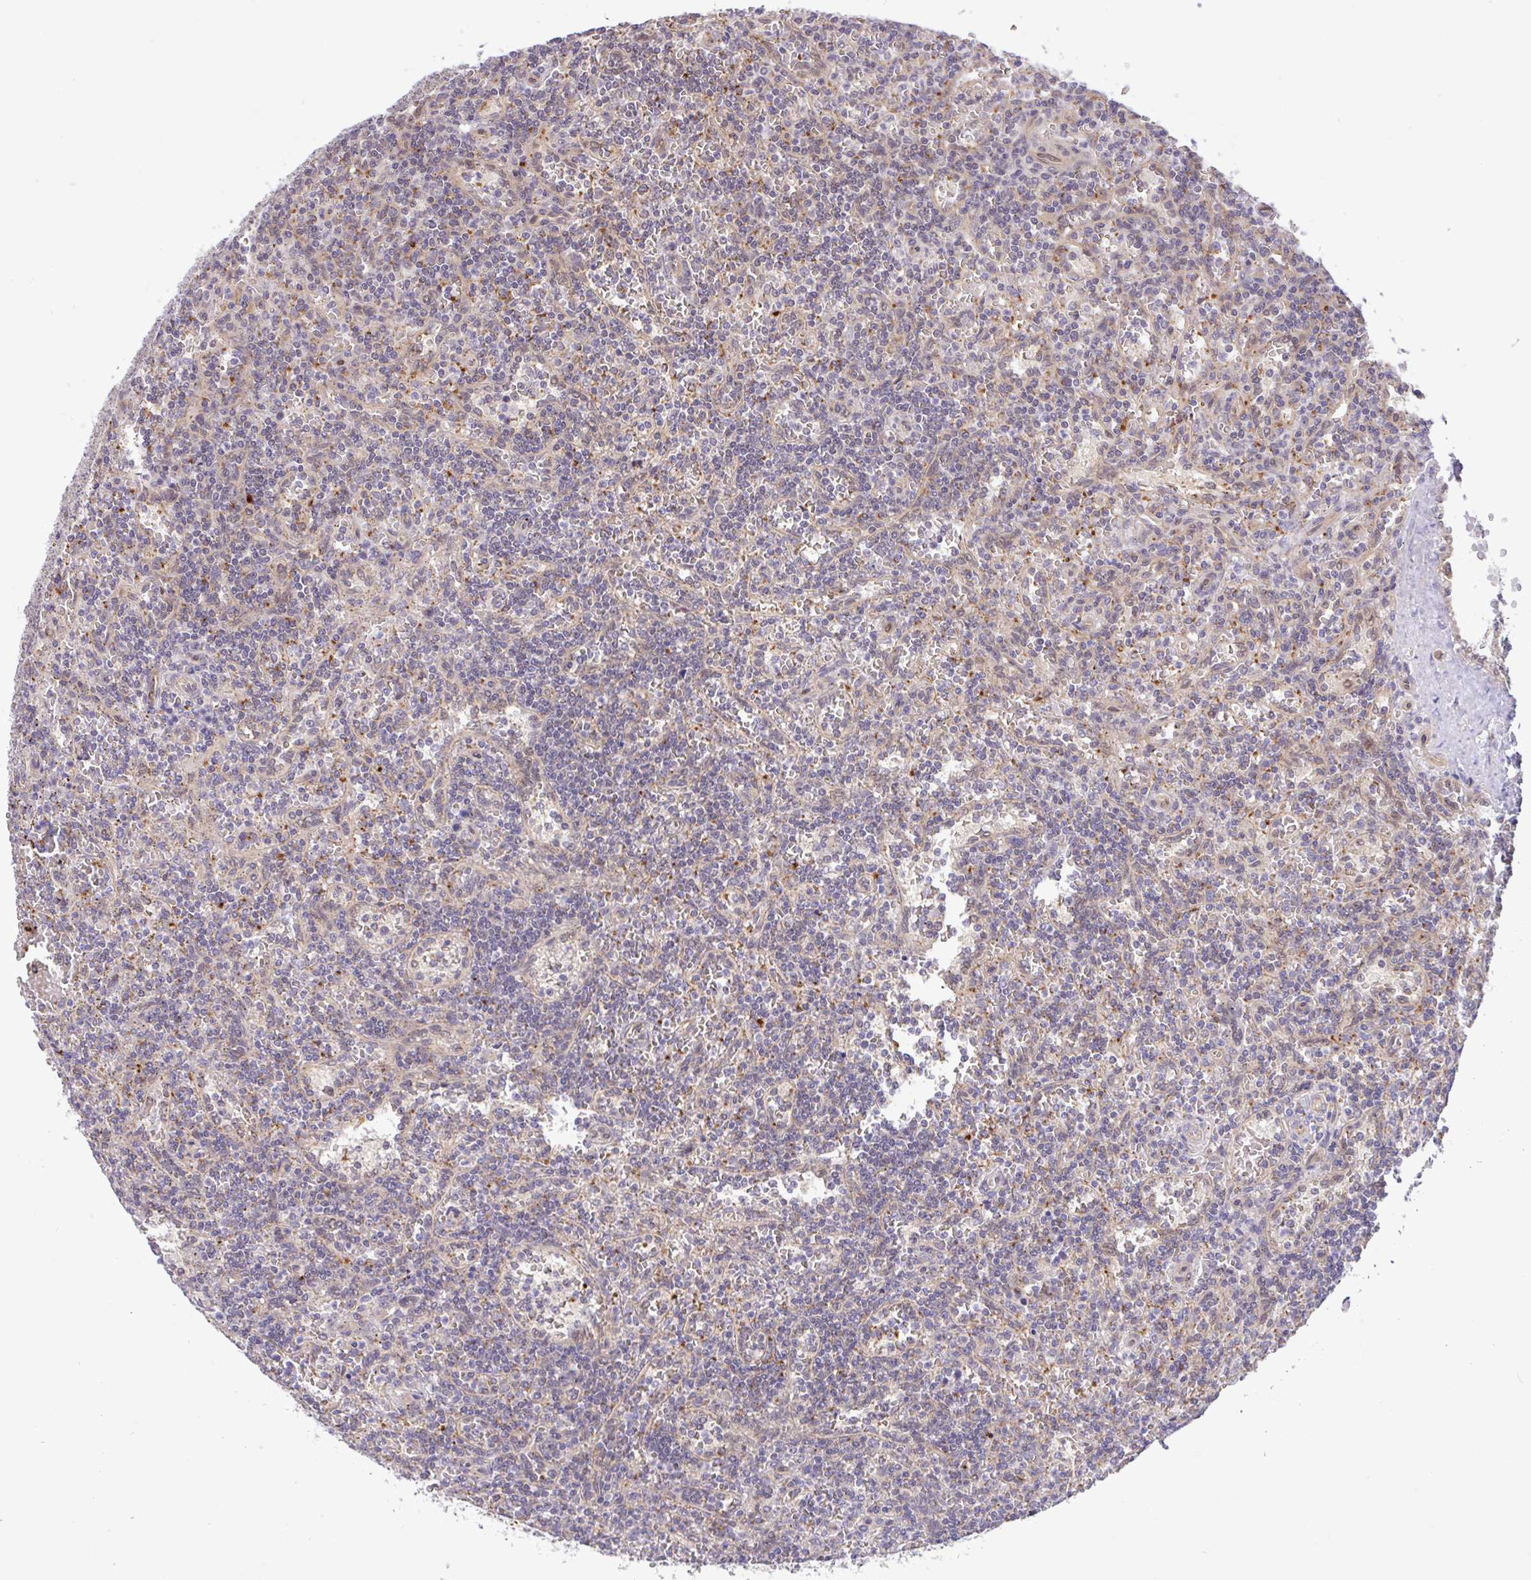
{"staining": {"intensity": "negative", "quantity": "none", "location": "none"}, "tissue": "lymphoma", "cell_type": "Tumor cells", "image_type": "cancer", "snomed": [{"axis": "morphology", "description": "Malignant lymphoma, non-Hodgkin's type, Low grade"}, {"axis": "topography", "description": "Spleen"}], "caption": "The immunohistochemistry (IHC) histopathology image has no significant expression in tumor cells of lymphoma tissue. (Stains: DAB (3,3'-diaminobenzidine) immunohistochemistry (IHC) with hematoxylin counter stain, Microscopy: brightfield microscopy at high magnification).", "gene": "DLEU7", "patient": {"sex": "male", "age": 73}}